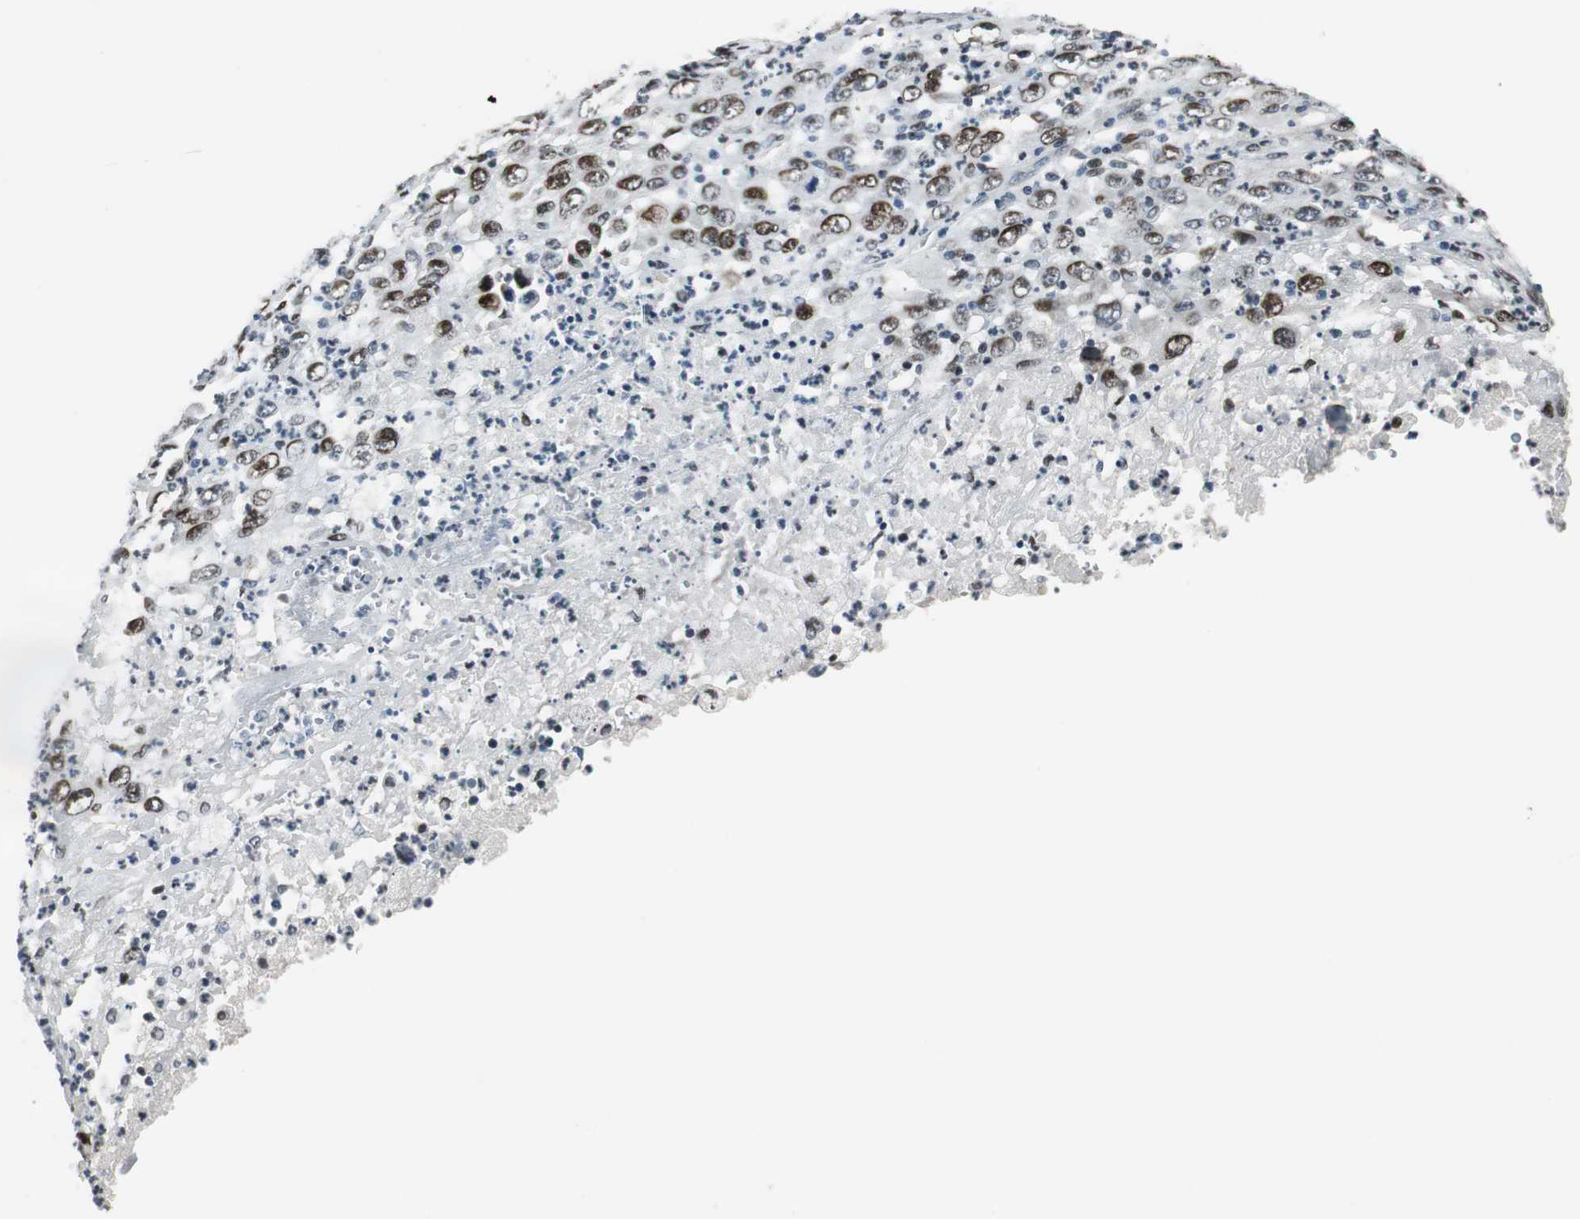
{"staining": {"intensity": "moderate", "quantity": ">75%", "location": "nuclear"}, "tissue": "melanoma", "cell_type": "Tumor cells", "image_type": "cancer", "snomed": [{"axis": "morphology", "description": "Malignant melanoma, Metastatic site"}, {"axis": "topography", "description": "Skin"}], "caption": "A medium amount of moderate nuclear expression is seen in about >75% of tumor cells in malignant melanoma (metastatic site) tissue. Immunohistochemistry (ihc) stains the protein in brown and the nuclei are stained blue.", "gene": "AJUBA", "patient": {"sex": "female", "age": 56}}